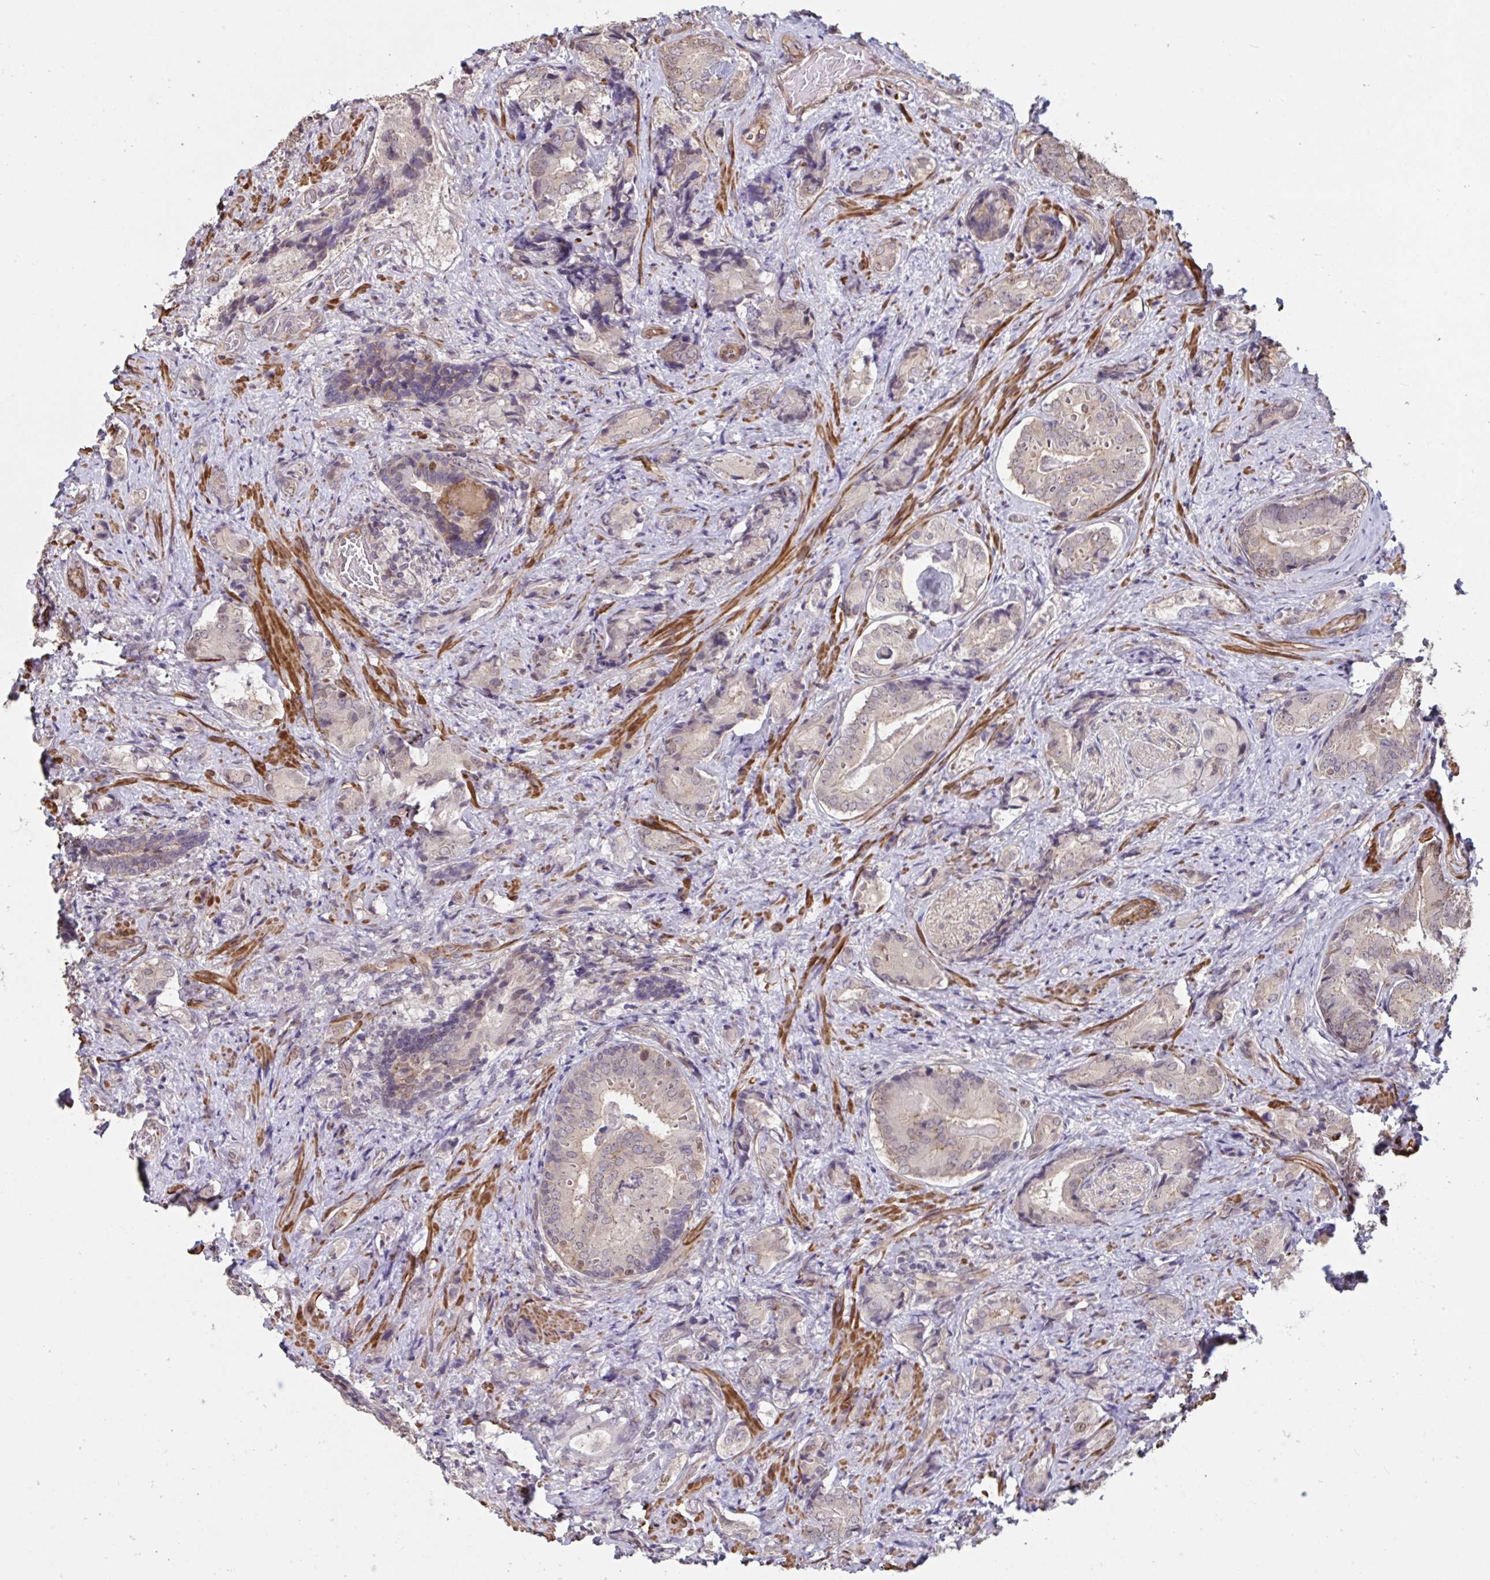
{"staining": {"intensity": "weak", "quantity": "<25%", "location": "cytoplasmic/membranous"}, "tissue": "prostate cancer", "cell_type": "Tumor cells", "image_type": "cancer", "snomed": [{"axis": "morphology", "description": "Adenocarcinoma, High grade"}, {"axis": "topography", "description": "Prostate"}], "caption": "This histopathology image is of prostate adenocarcinoma (high-grade) stained with immunohistochemistry to label a protein in brown with the nuclei are counter-stained blue. There is no positivity in tumor cells.", "gene": "IPO5", "patient": {"sex": "male", "age": 62}}